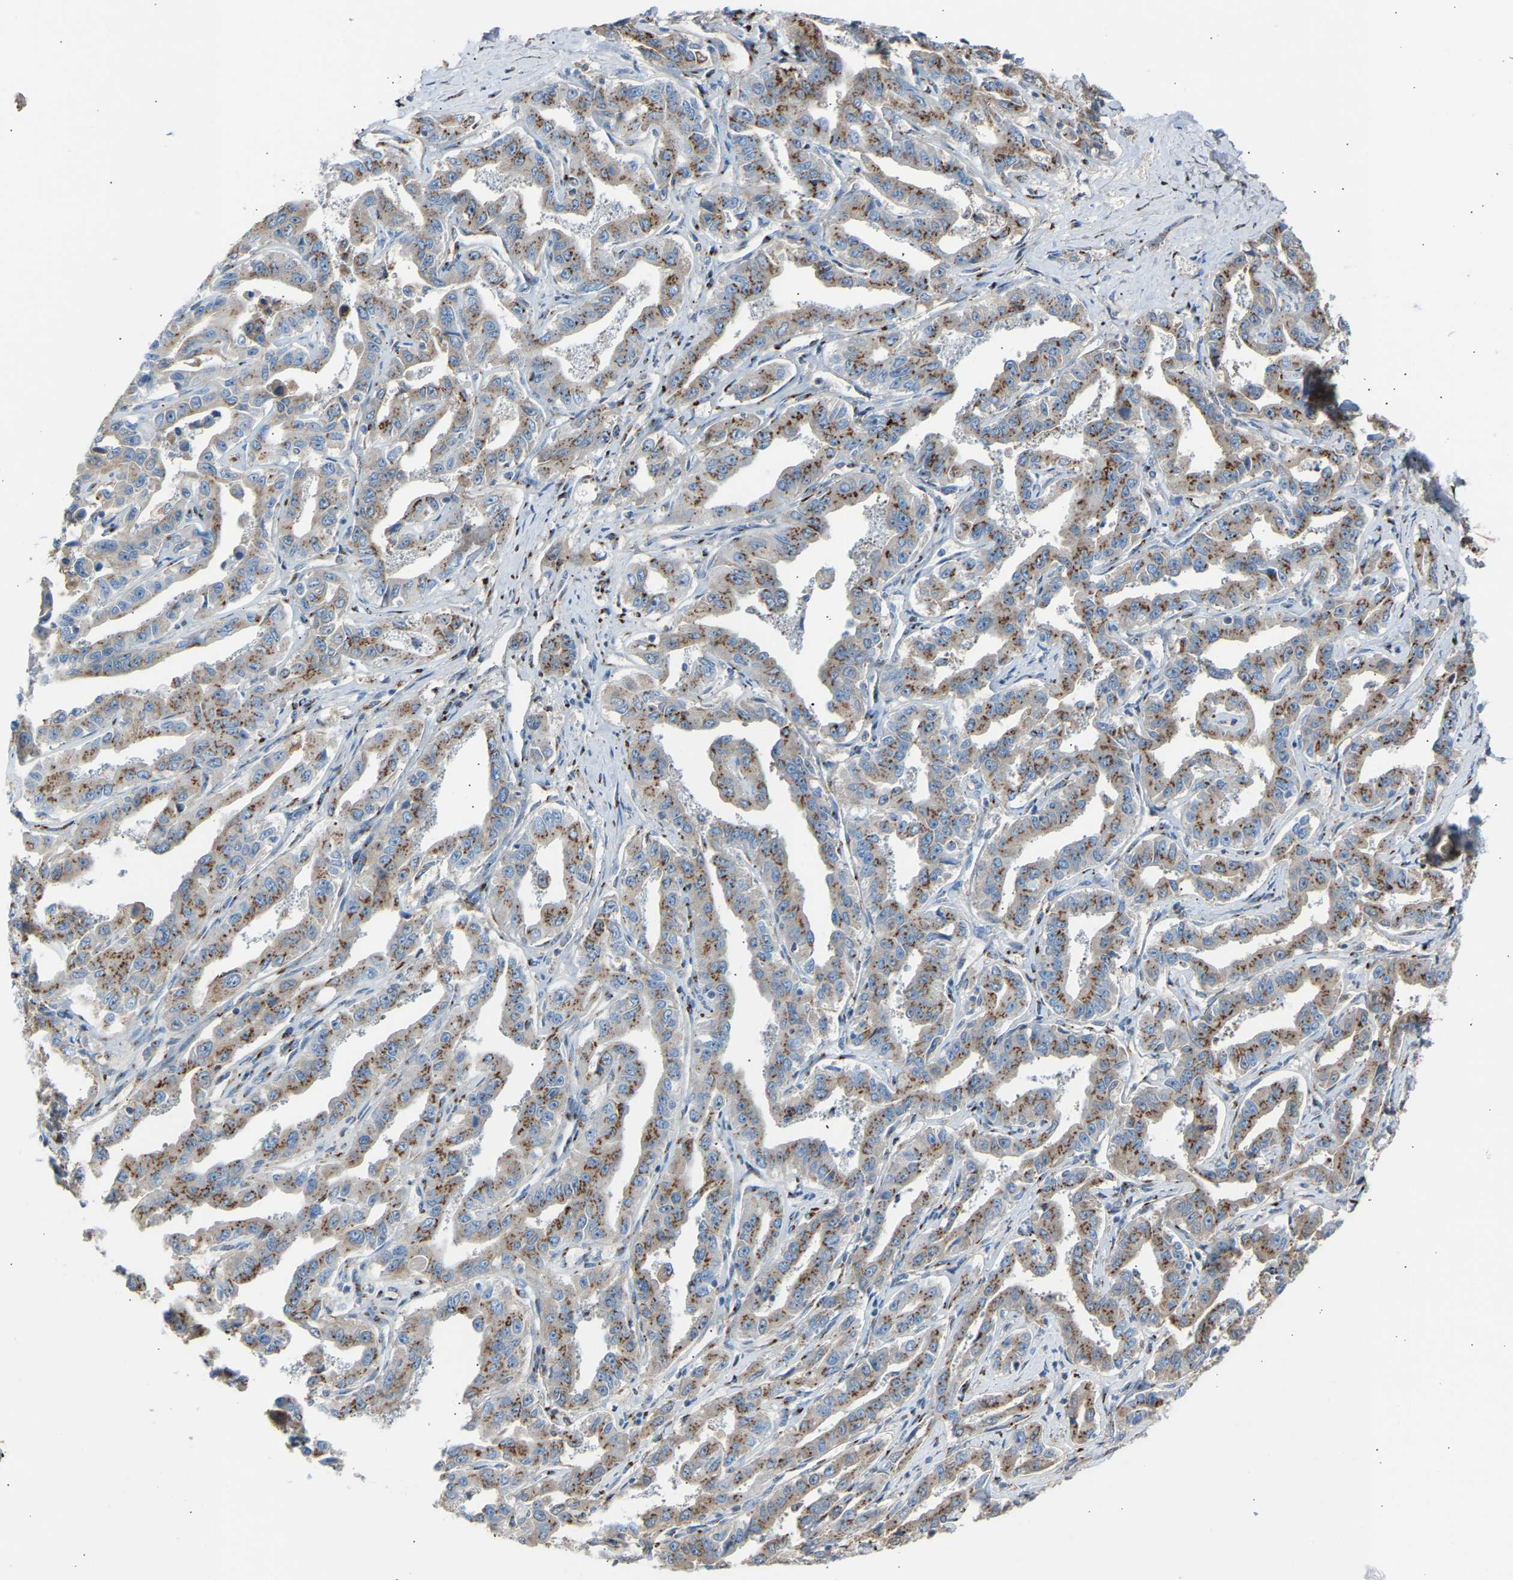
{"staining": {"intensity": "moderate", "quantity": ">75%", "location": "cytoplasmic/membranous"}, "tissue": "liver cancer", "cell_type": "Tumor cells", "image_type": "cancer", "snomed": [{"axis": "morphology", "description": "Cholangiocarcinoma"}, {"axis": "topography", "description": "Liver"}], "caption": "Cholangiocarcinoma (liver) was stained to show a protein in brown. There is medium levels of moderate cytoplasmic/membranous expression in approximately >75% of tumor cells. (IHC, brightfield microscopy, high magnification).", "gene": "CYREN", "patient": {"sex": "male", "age": 59}}